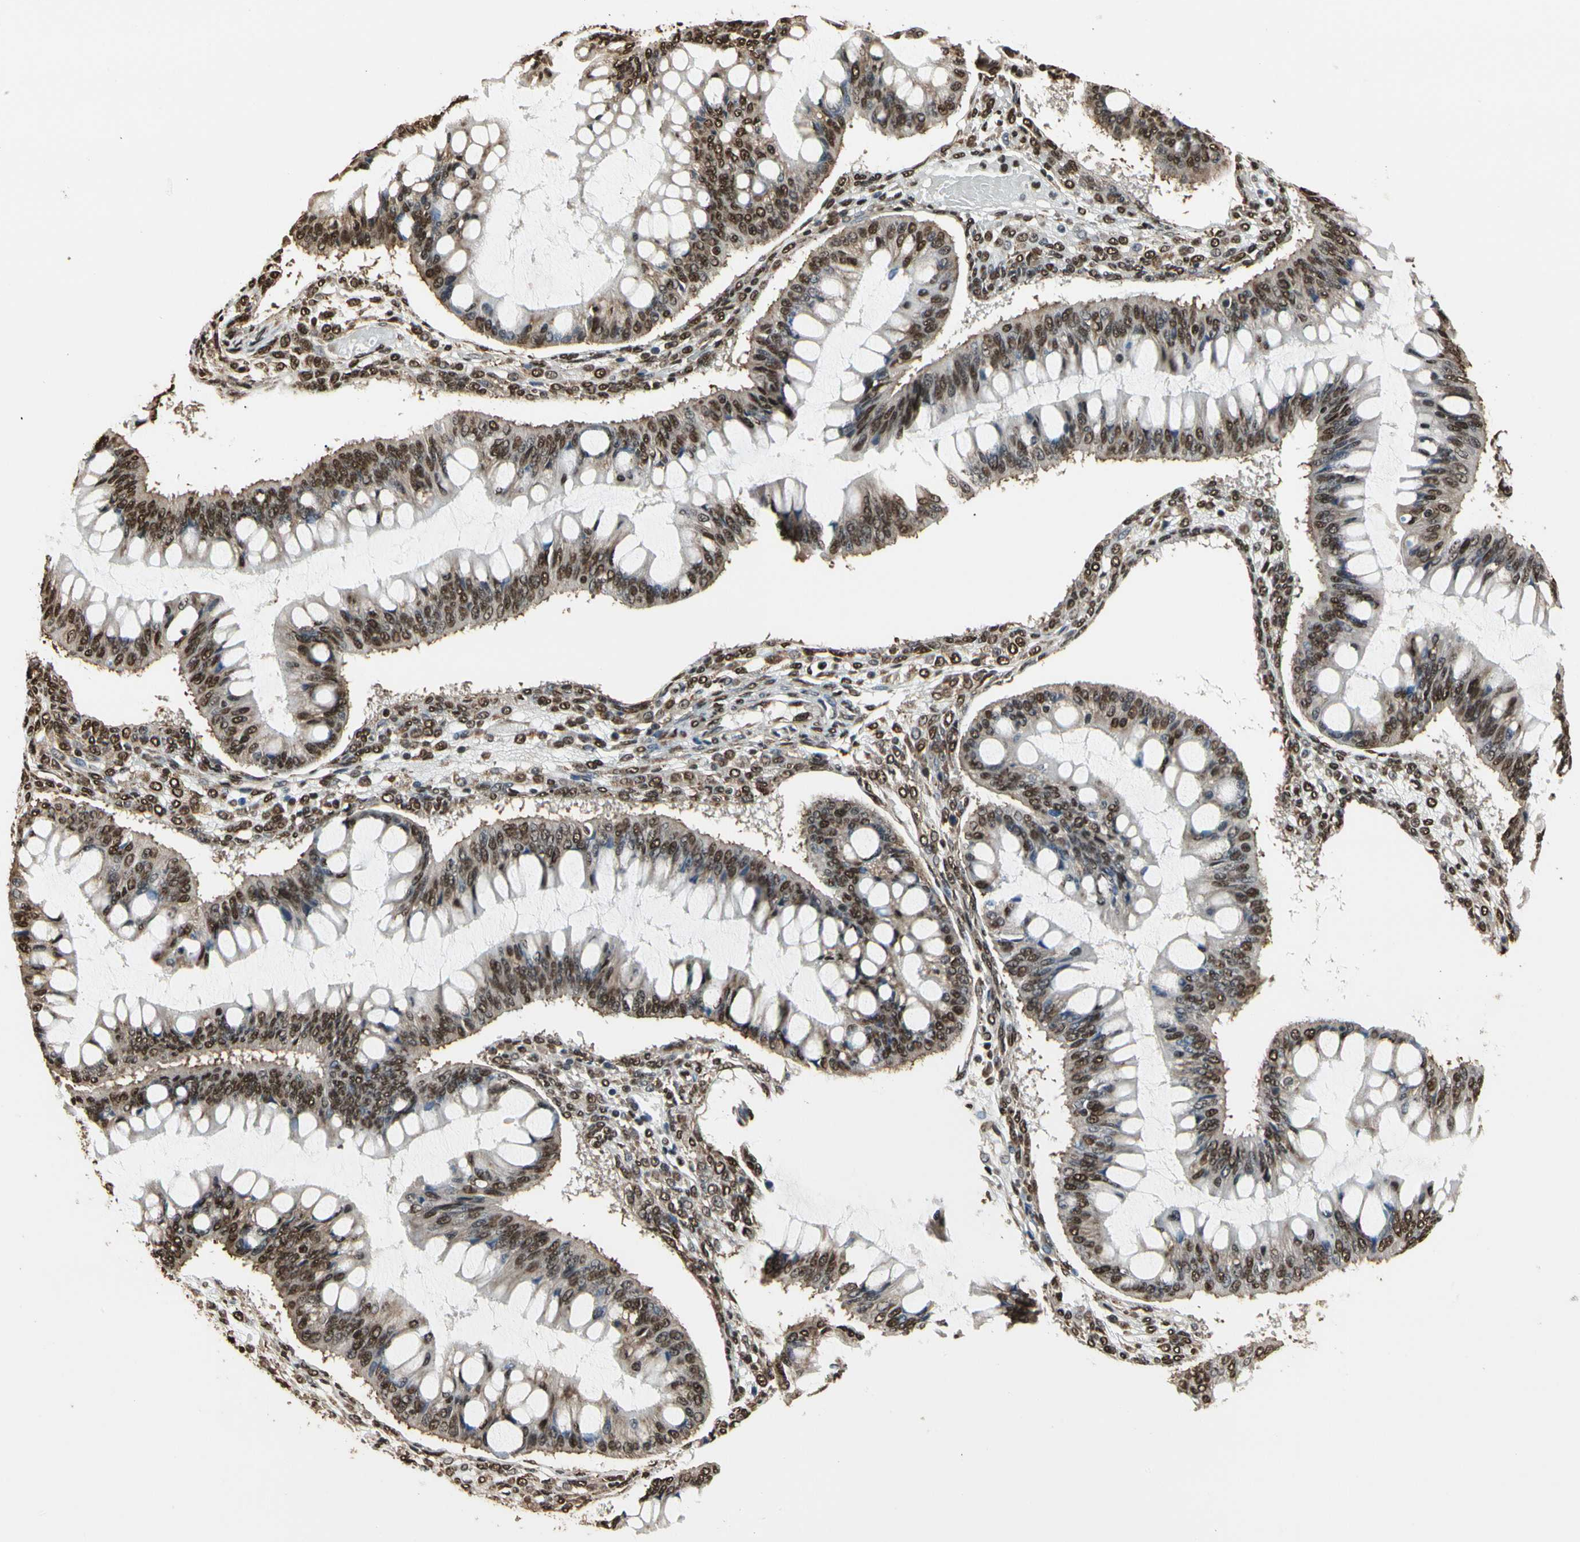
{"staining": {"intensity": "moderate", "quantity": ">75%", "location": "cytoplasmic/membranous,nuclear"}, "tissue": "ovarian cancer", "cell_type": "Tumor cells", "image_type": "cancer", "snomed": [{"axis": "morphology", "description": "Cystadenocarcinoma, mucinous, NOS"}, {"axis": "topography", "description": "Ovary"}], "caption": "An image of ovarian cancer (mucinous cystadenocarcinoma) stained for a protein displays moderate cytoplasmic/membranous and nuclear brown staining in tumor cells.", "gene": "HNRNPK", "patient": {"sex": "female", "age": 73}}